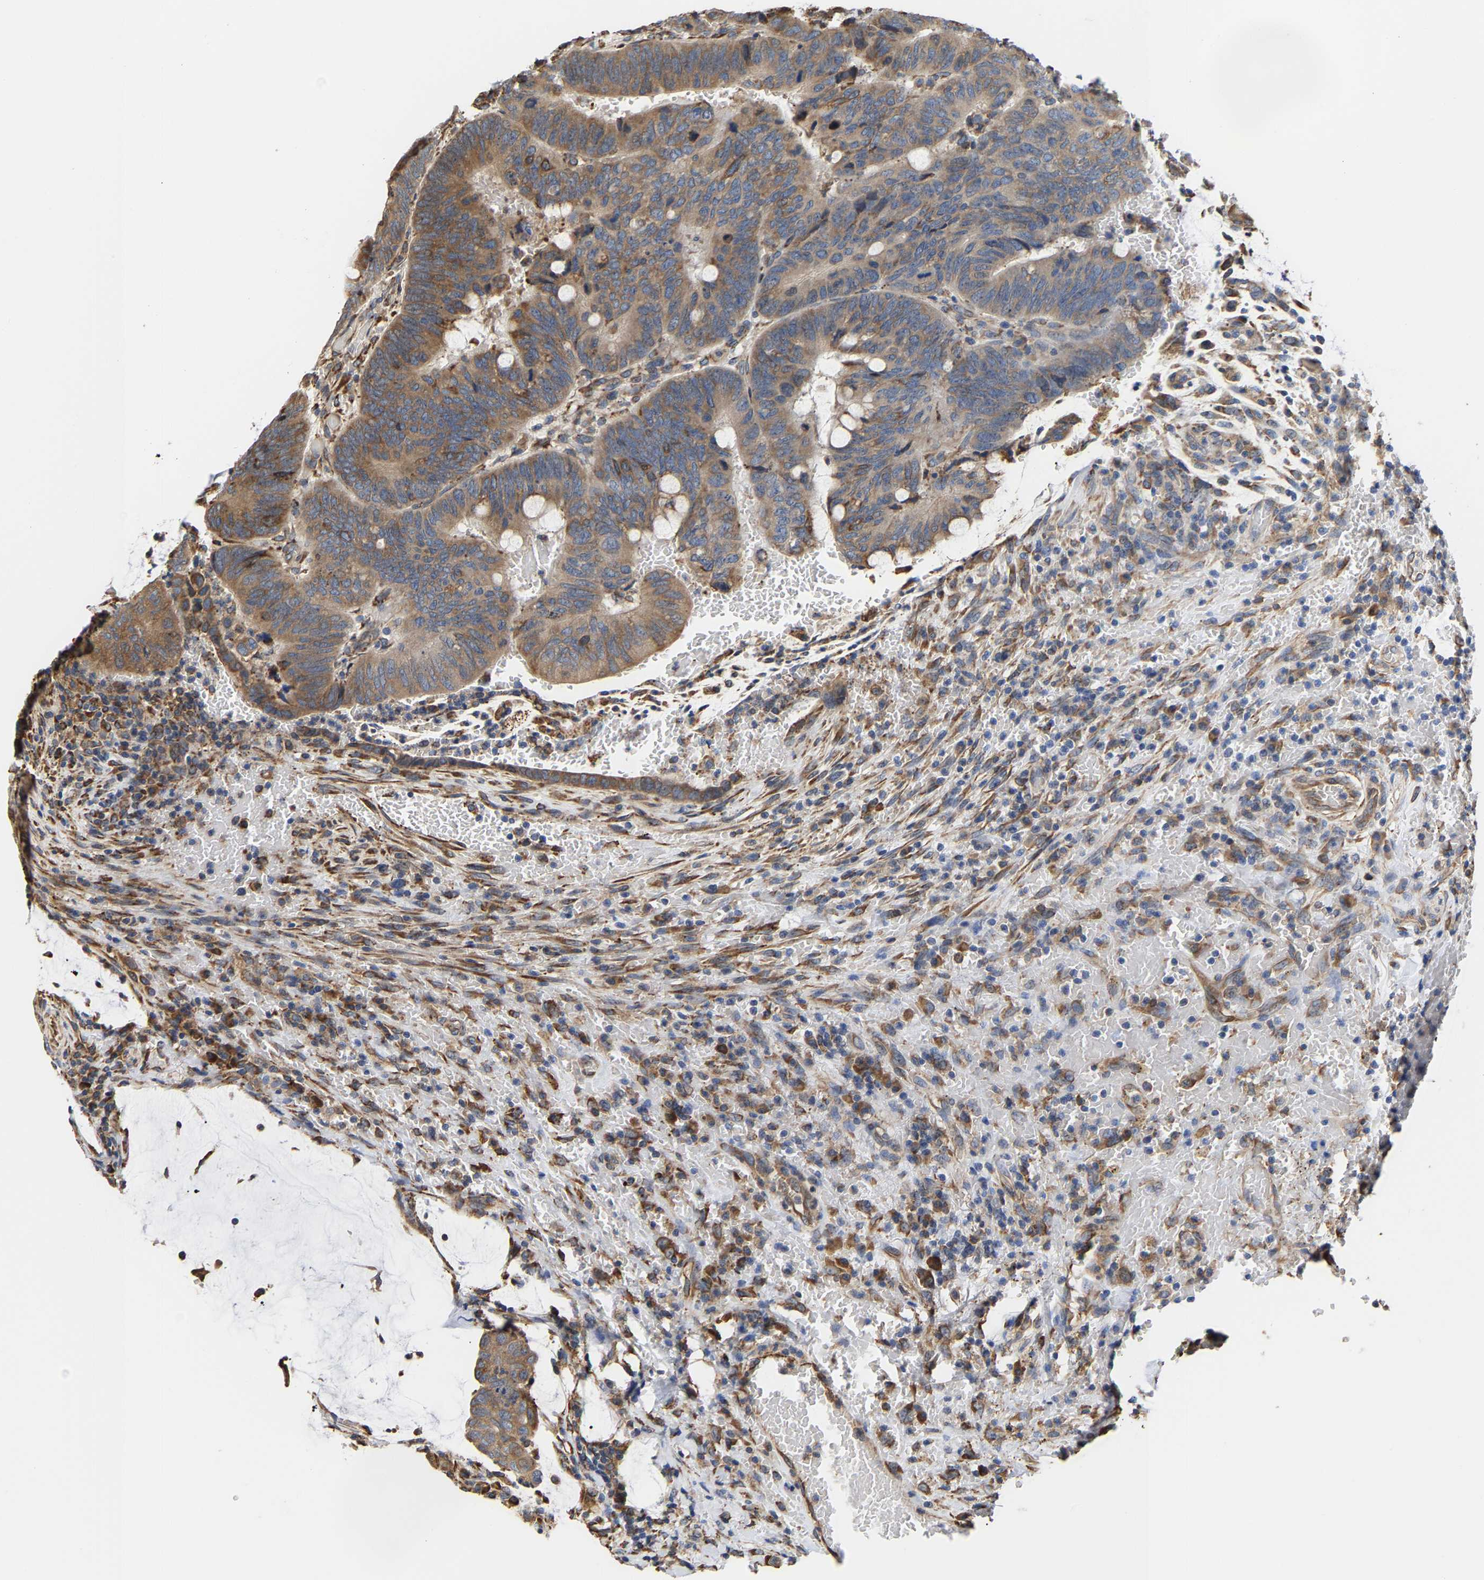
{"staining": {"intensity": "moderate", "quantity": ">75%", "location": "cytoplasmic/membranous"}, "tissue": "colorectal cancer", "cell_type": "Tumor cells", "image_type": "cancer", "snomed": [{"axis": "morphology", "description": "Normal tissue, NOS"}, {"axis": "morphology", "description": "Adenocarcinoma, NOS"}, {"axis": "topography", "description": "Rectum"}, {"axis": "topography", "description": "Peripheral nerve tissue"}], "caption": "Protein staining demonstrates moderate cytoplasmic/membranous expression in about >75% of tumor cells in colorectal cancer (adenocarcinoma).", "gene": "ARAP1", "patient": {"sex": "male", "age": 92}}